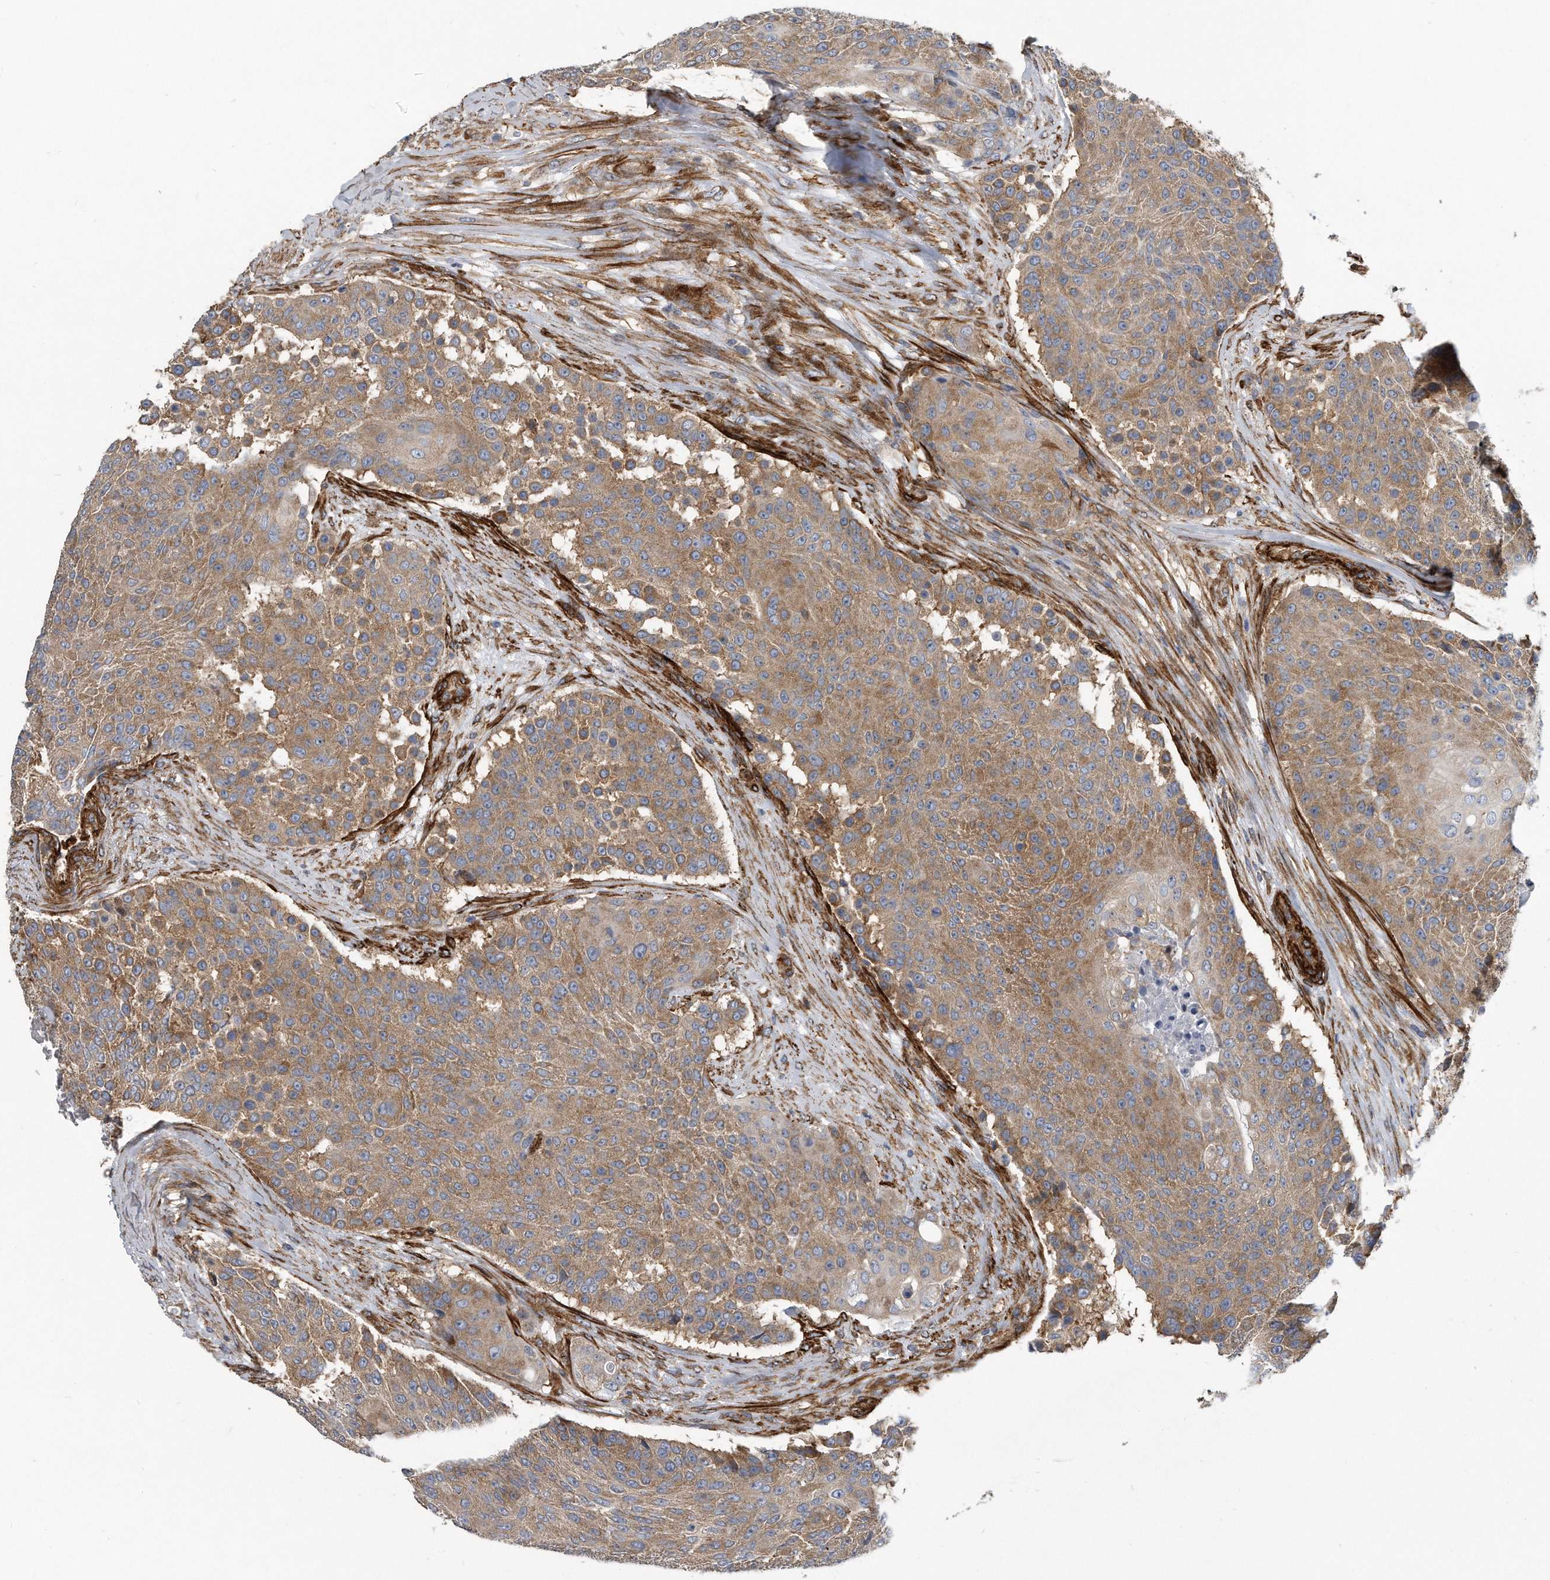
{"staining": {"intensity": "moderate", "quantity": "25%-75%", "location": "cytoplasmic/membranous"}, "tissue": "urothelial cancer", "cell_type": "Tumor cells", "image_type": "cancer", "snomed": [{"axis": "morphology", "description": "Urothelial carcinoma, High grade"}, {"axis": "topography", "description": "Urinary bladder"}], "caption": "IHC photomicrograph of human urothelial carcinoma (high-grade) stained for a protein (brown), which shows medium levels of moderate cytoplasmic/membranous expression in approximately 25%-75% of tumor cells.", "gene": "EIF2B4", "patient": {"sex": "female", "age": 63}}